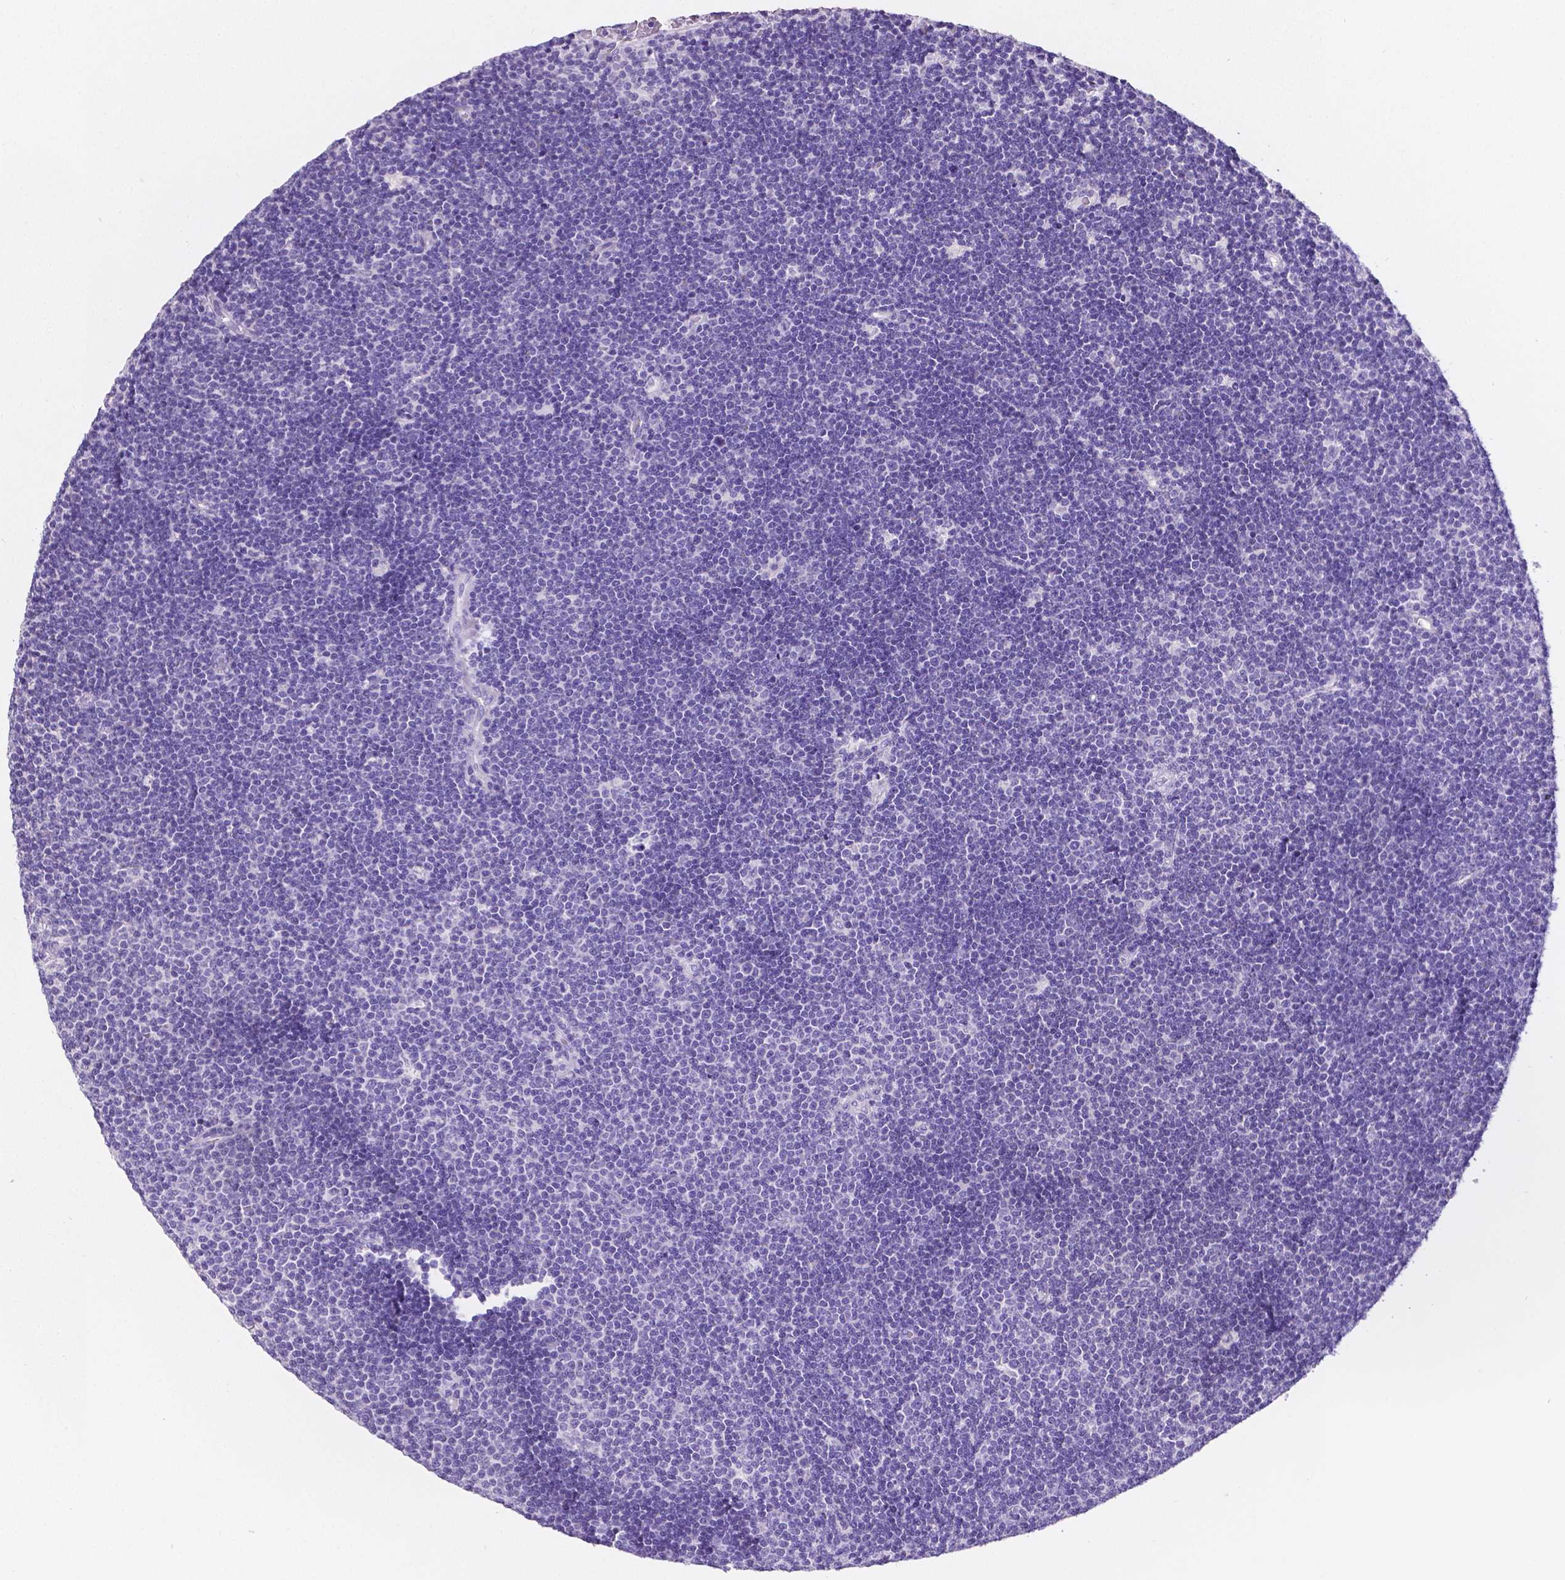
{"staining": {"intensity": "negative", "quantity": "none", "location": "none"}, "tissue": "lymphoma", "cell_type": "Tumor cells", "image_type": "cancer", "snomed": [{"axis": "morphology", "description": "Malignant lymphoma, non-Hodgkin's type, Low grade"}, {"axis": "topography", "description": "Brain"}], "caption": "Immunohistochemical staining of human low-grade malignant lymphoma, non-Hodgkin's type exhibits no significant positivity in tumor cells.", "gene": "SATB2", "patient": {"sex": "female", "age": 66}}